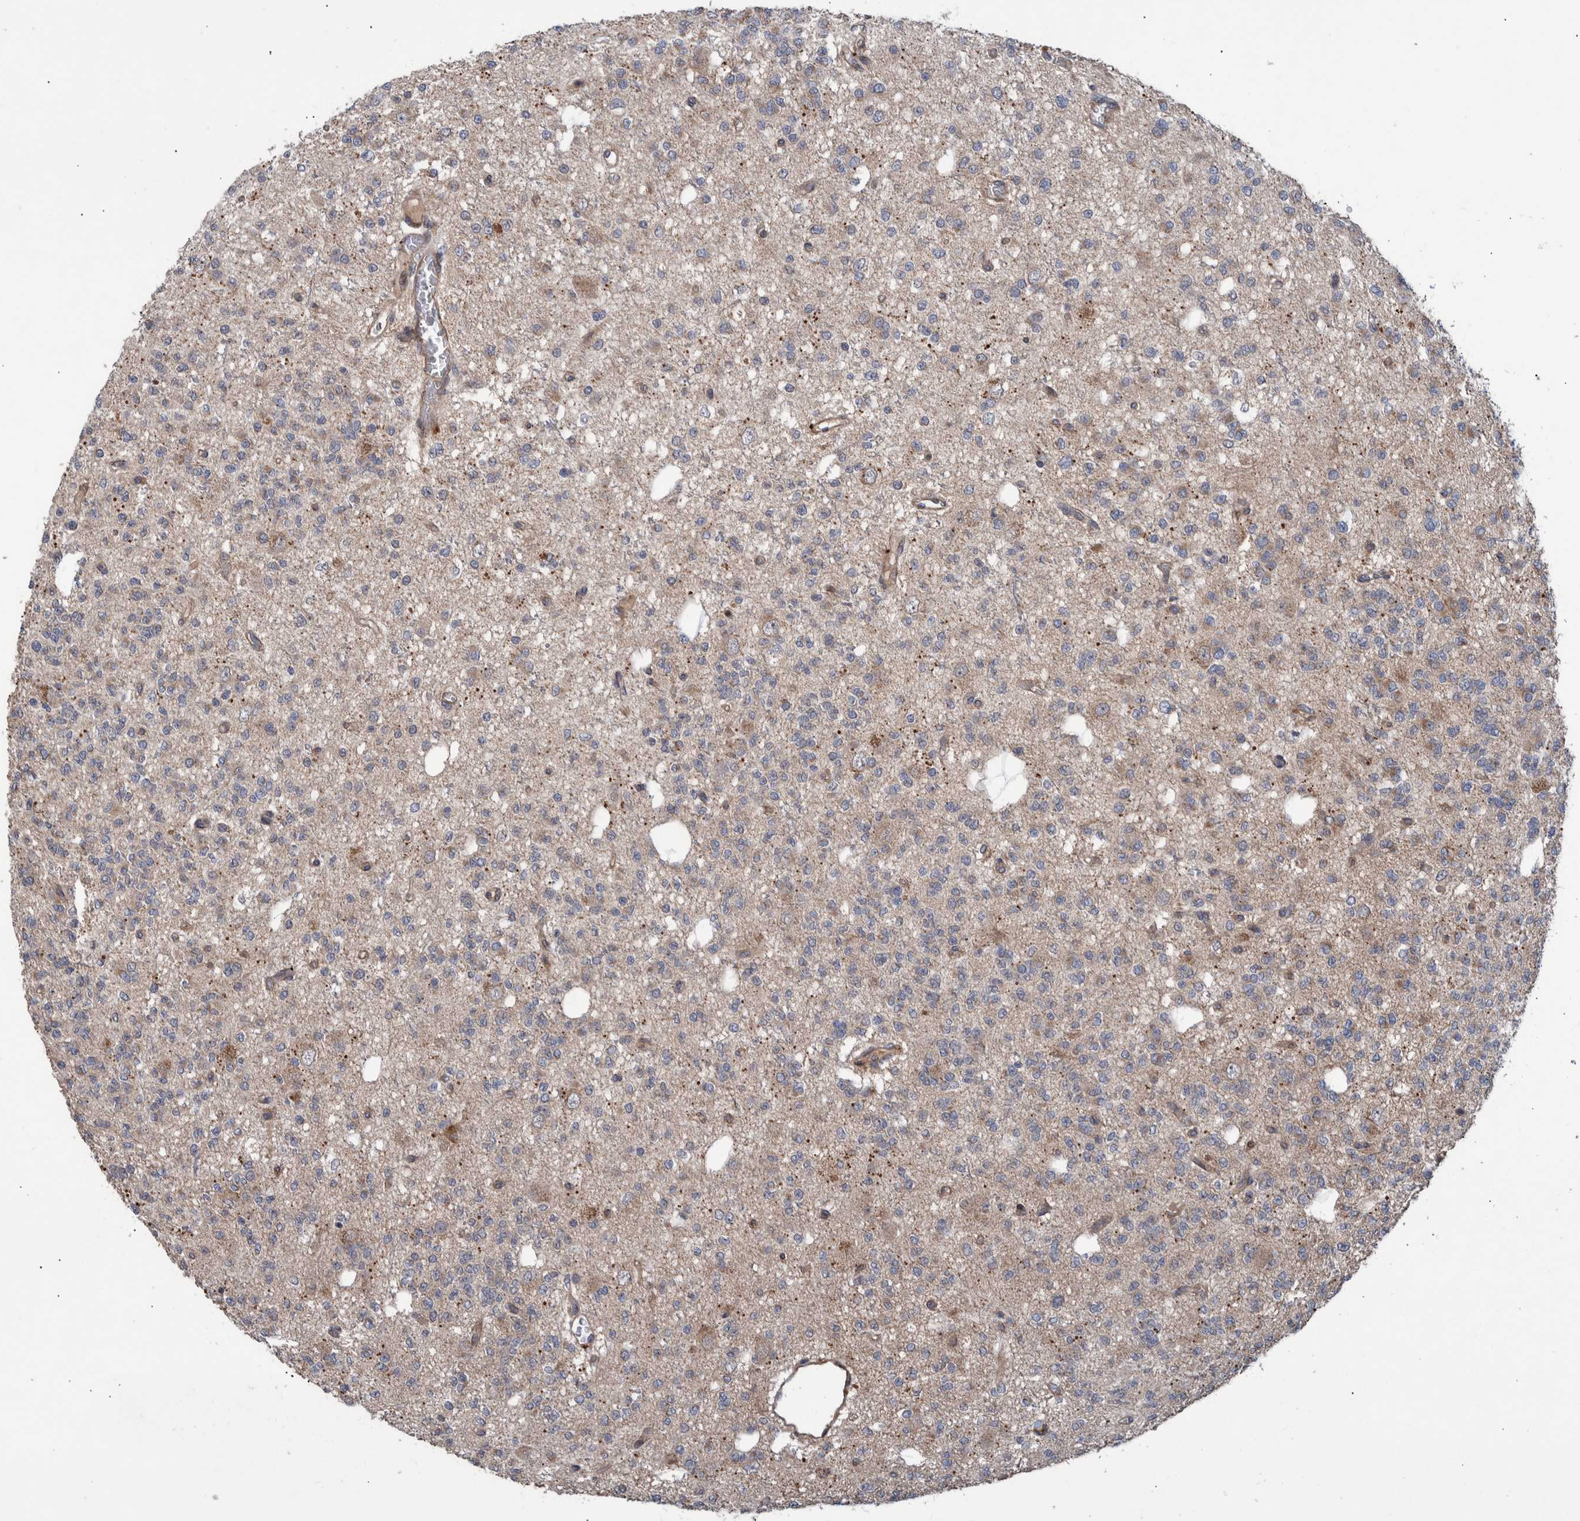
{"staining": {"intensity": "weak", "quantity": "25%-75%", "location": "cytoplasmic/membranous"}, "tissue": "glioma", "cell_type": "Tumor cells", "image_type": "cancer", "snomed": [{"axis": "morphology", "description": "Glioma, malignant, Low grade"}, {"axis": "topography", "description": "Brain"}], "caption": "Malignant low-grade glioma stained with a brown dye displays weak cytoplasmic/membranous positive expression in about 25%-75% of tumor cells.", "gene": "B3GNTL1", "patient": {"sex": "male", "age": 38}}